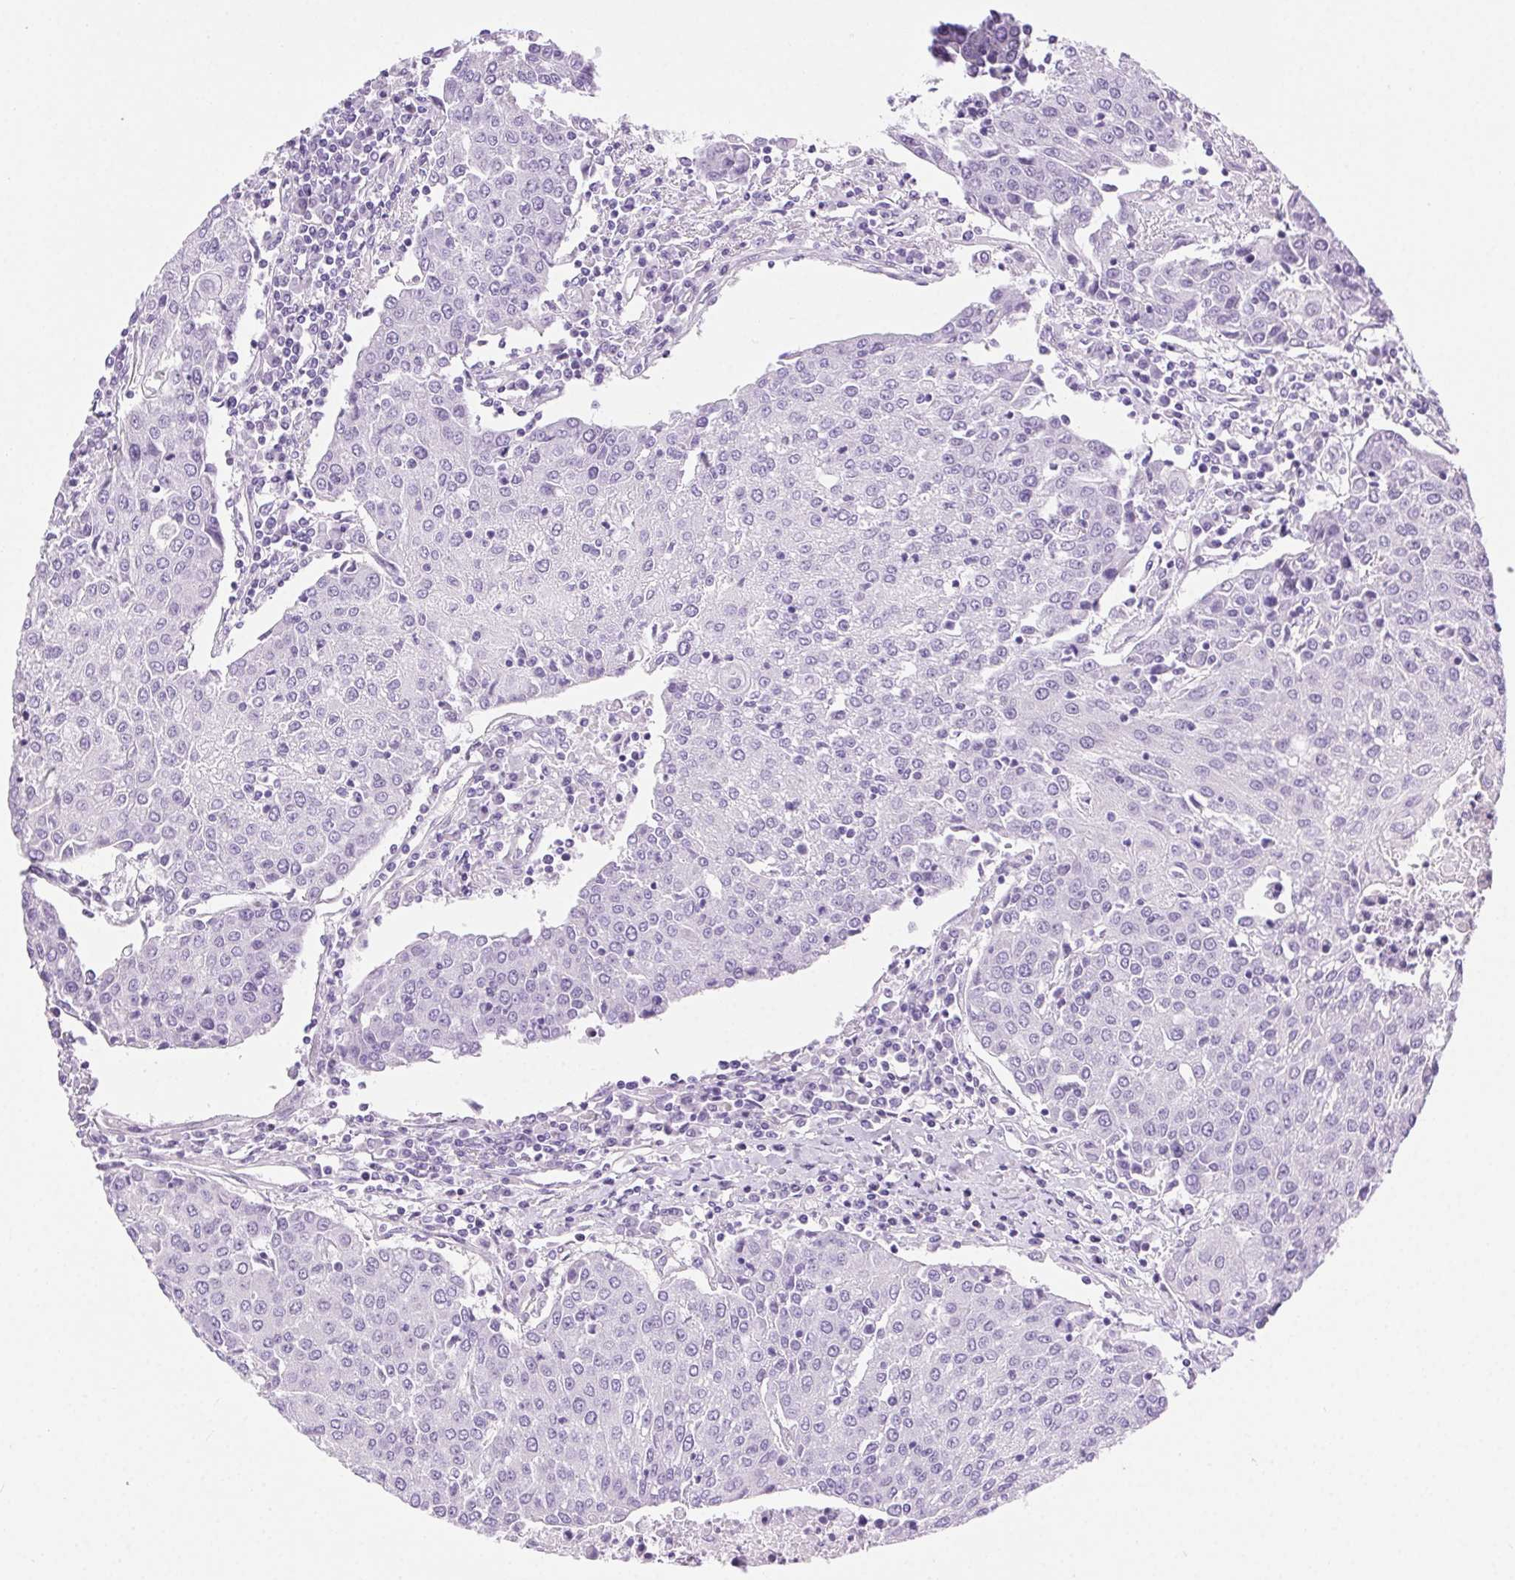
{"staining": {"intensity": "negative", "quantity": "none", "location": "none"}, "tissue": "urothelial cancer", "cell_type": "Tumor cells", "image_type": "cancer", "snomed": [{"axis": "morphology", "description": "Urothelial carcinoma, High grade"}, {"axis": "topography", "description": "Urinary bladder"}], "caption": "A high-resolution micrograph shows IHC staining of urothelial cancer, which displays no significant positivity in tumor cells. The staining was performed using DAB to visualize the protein expression in brown, while the nuclei were stained in blue with hematoxylin (Magnification: 20x).", "gene": "SHCBP1L", "patient": {"sex": "female", "age": 85}}